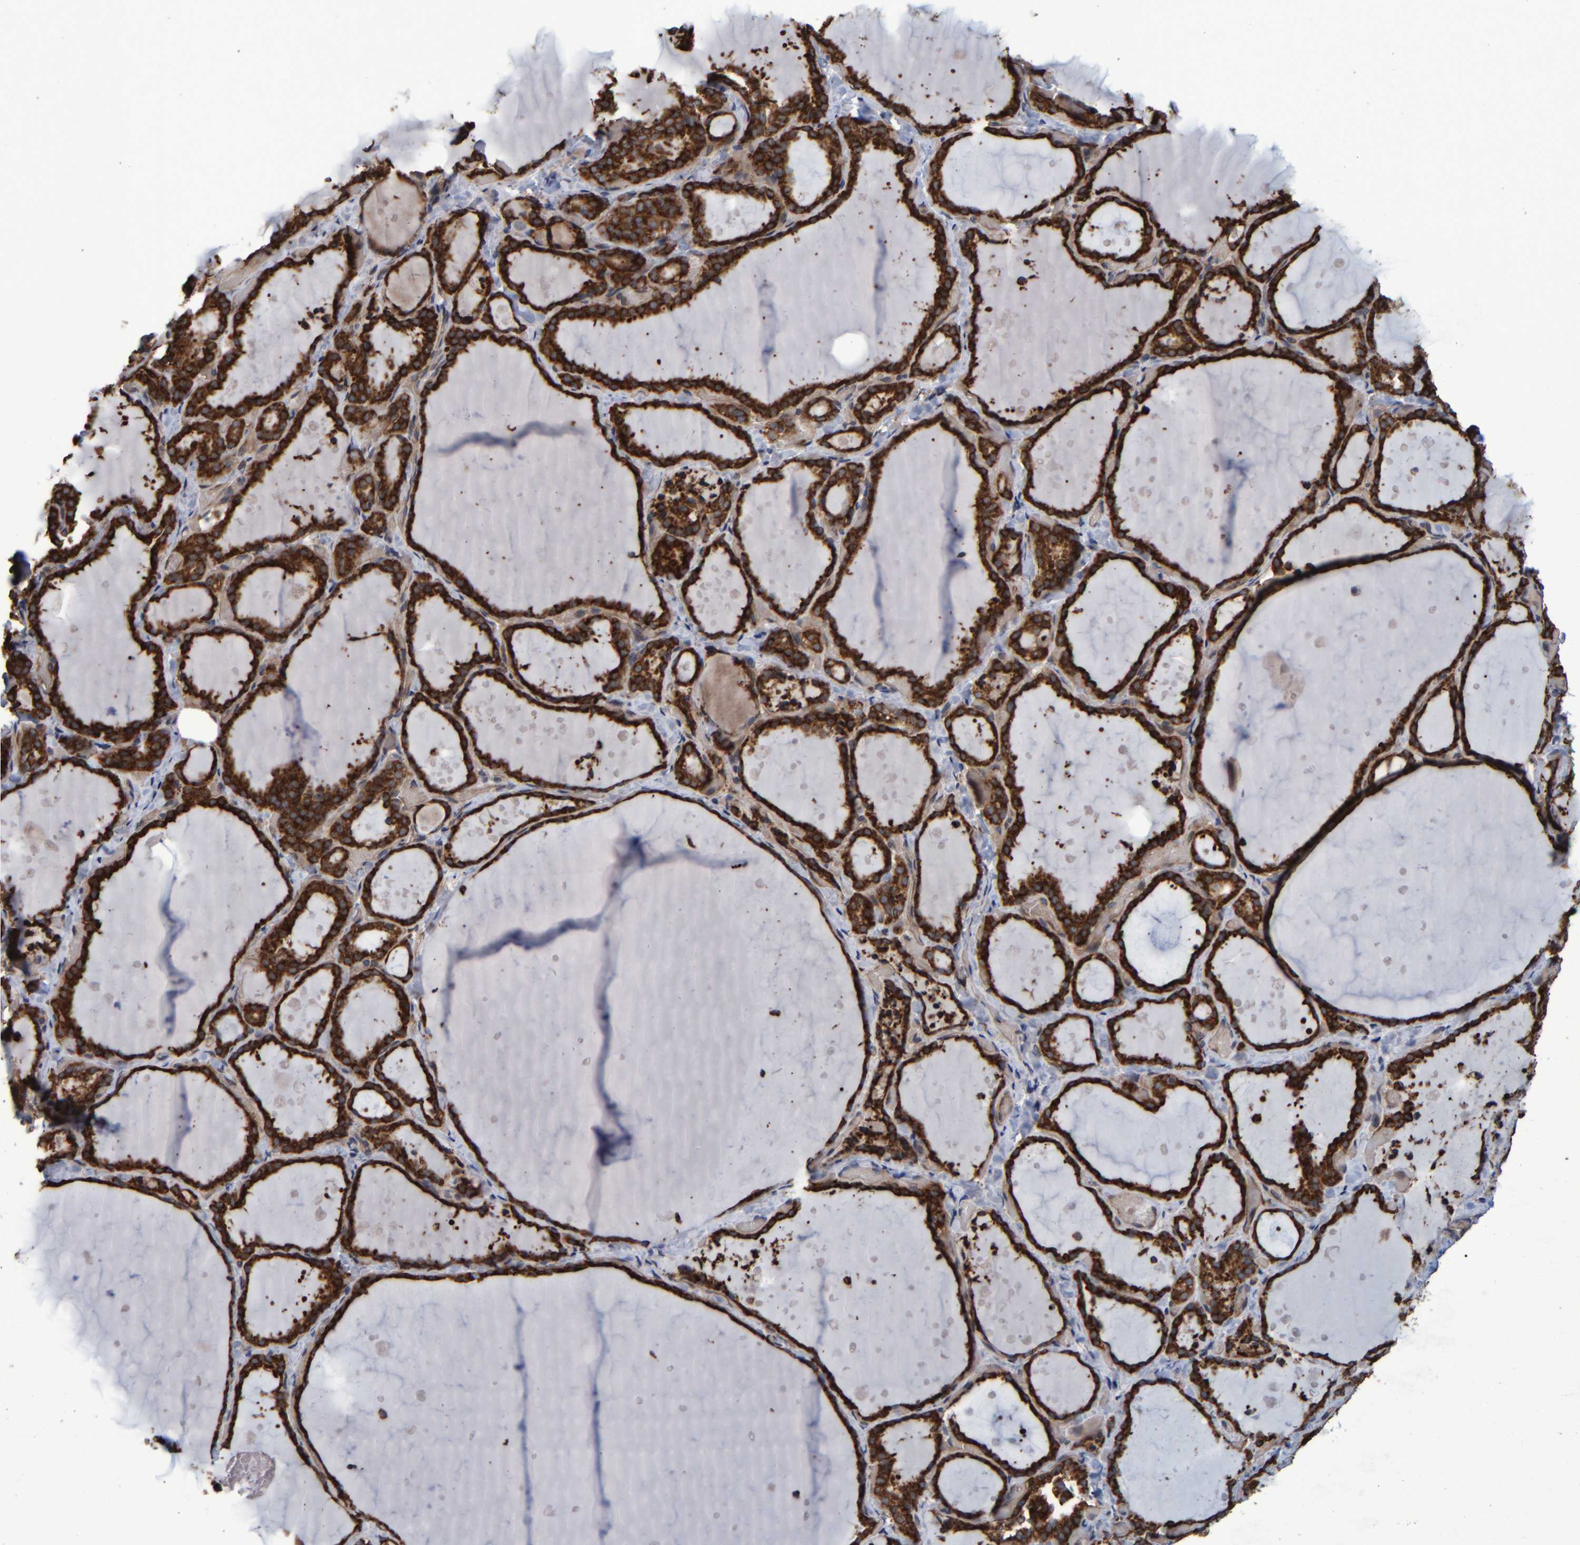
{"staining": {"intensity": "strong", "quantity": ">75%", "location": "cytoplasmic/membranous"}, "tissue": "thyroid gland", "cell_type": "Glandular cells", "image_type": "normal", "snomed": [{"axis": "morphology", "description": "Normal tissue, NOS"}, {"axis": "topography", "description": "Thyroid gland"}], "caption": "Thyroid gland was stained to show a protein in brown. There is high levels of strong cytoplasmic/membranous staining in approximately >75% of glandular cells. (brown staining indicates protein expression, while blue staining denotes nuclei).", "gene": "SPAG5", "patient": {"sex": "female", "age": 44}}